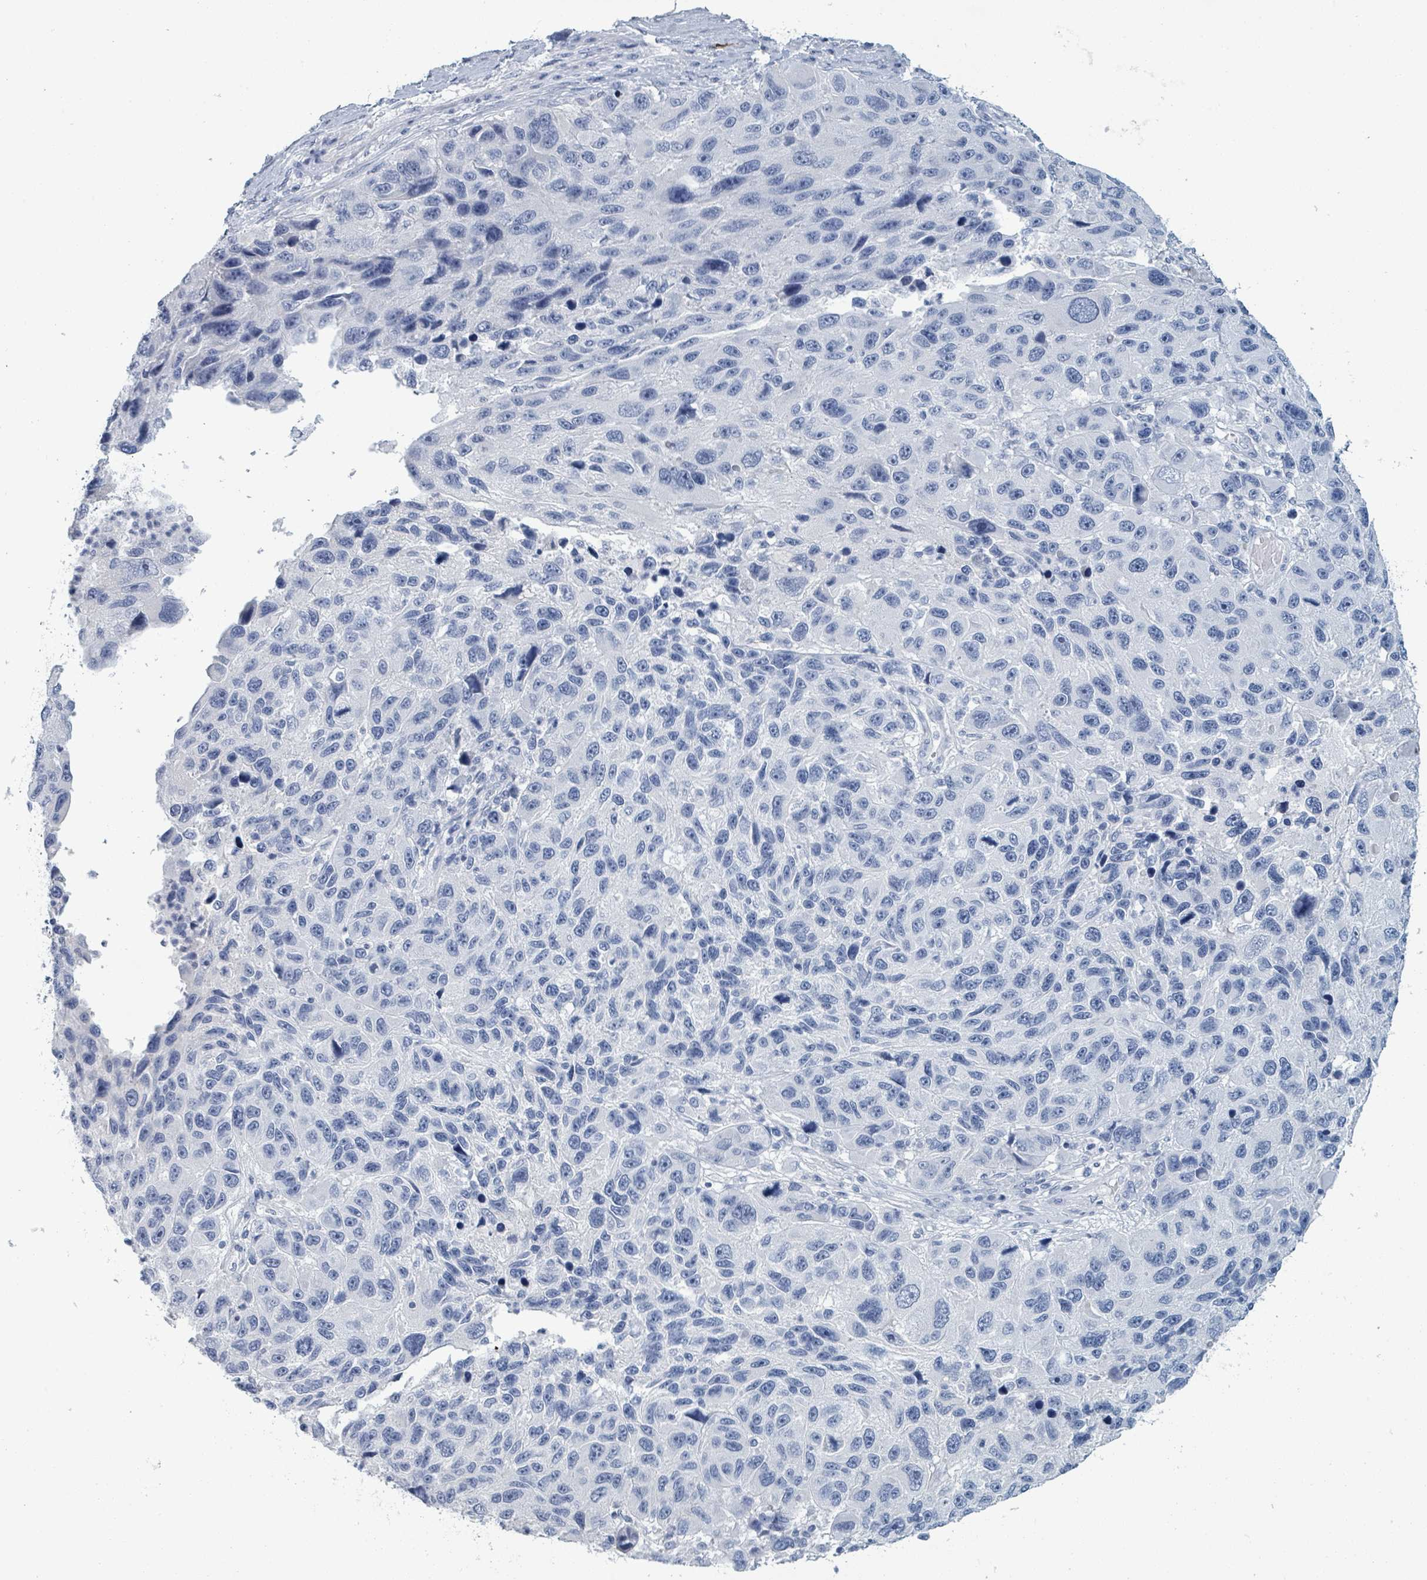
{"staining": {"intensity": "negative", "quantity": "none", "location": "none"}, "tissue": "melanoma", "cell_type": "Tumor cells", "image_type": "cancer", "snomed": [{"axis": "morphology", "description": "Malignant melanoma, NOS"}, {"axis": "topography", "description": "Skin"}], "caption": "This is an IHC micrograph of melanoma. There is no expression in tumor cells.", "gene": "VPS13D", "patient": {"sex": "male", "age": 53}}